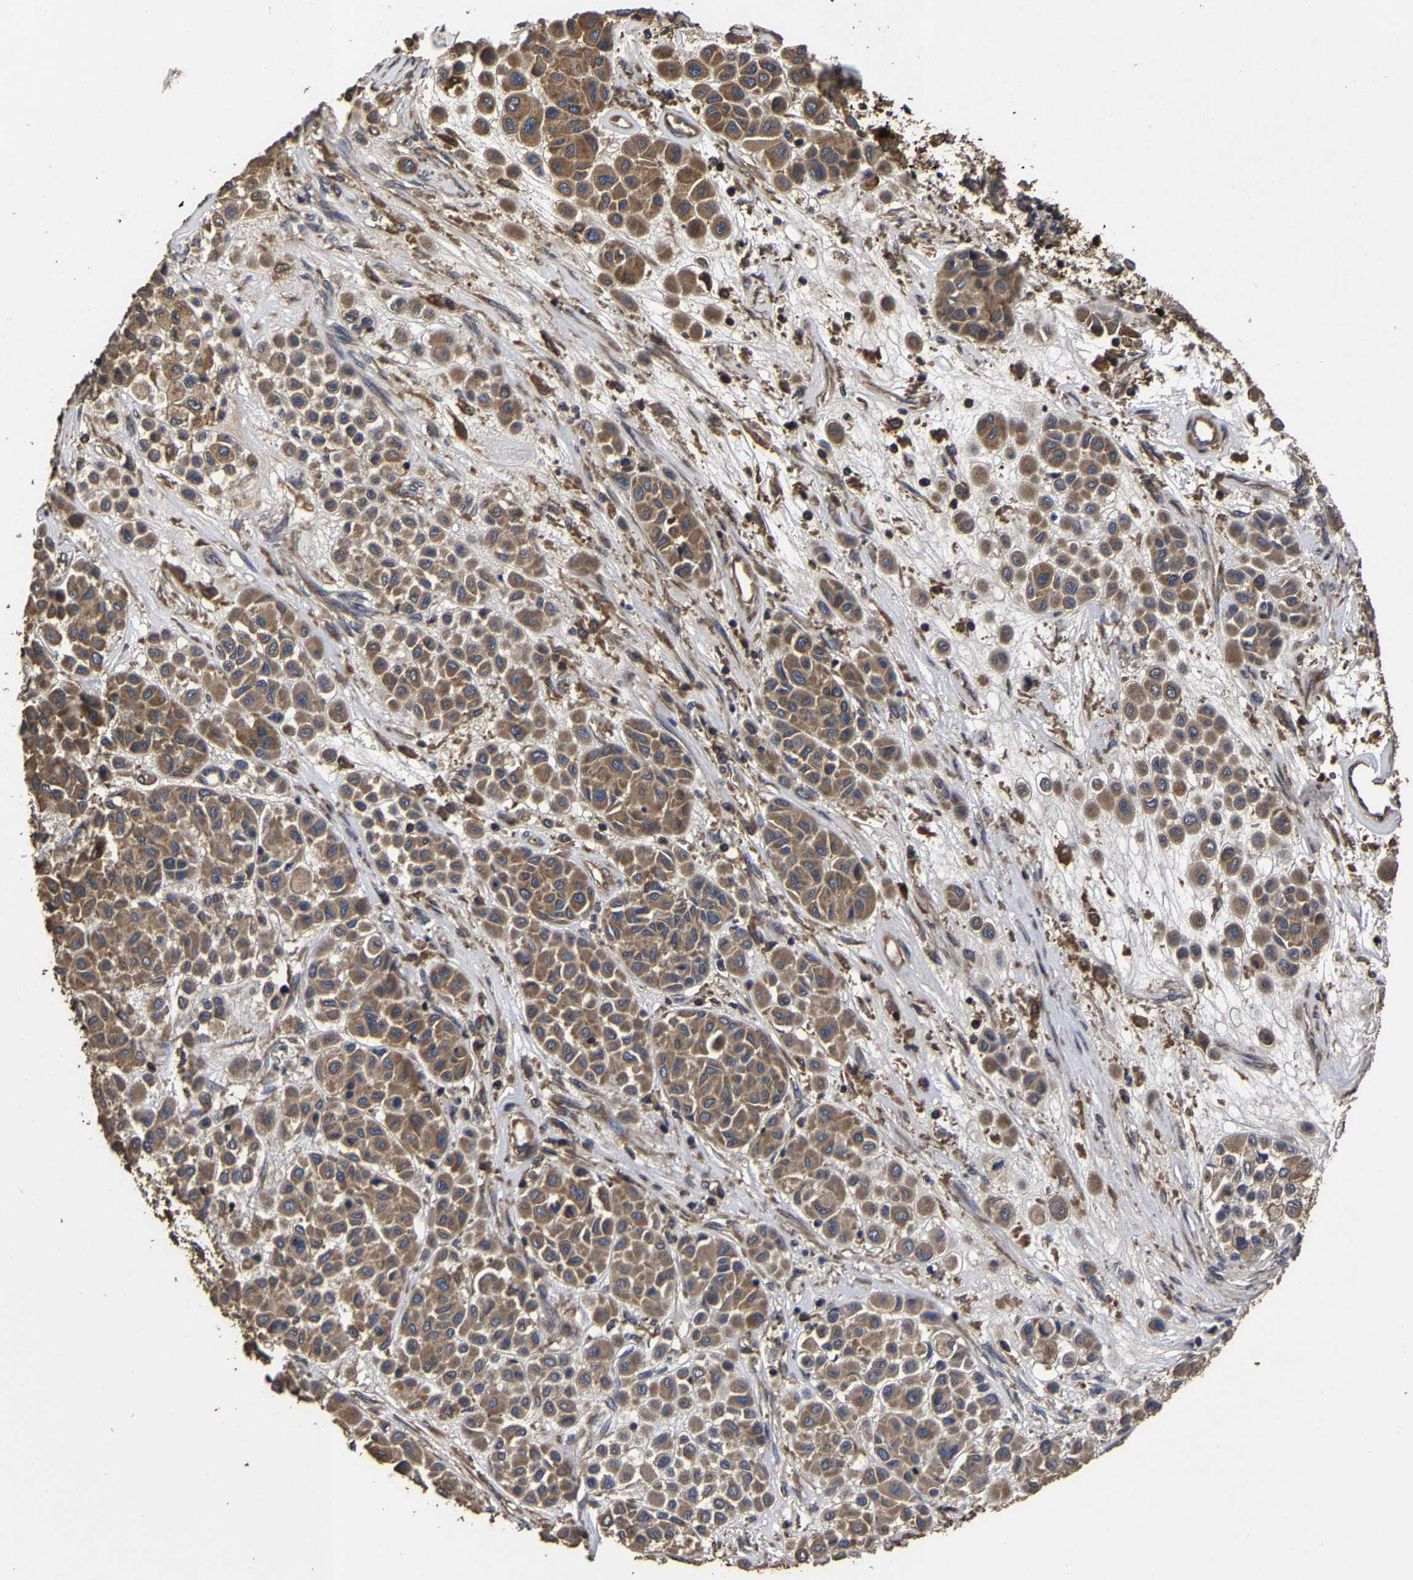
{"staining": {"intensity": "moderate", "quantity": ">75%", "location": "cytoplasmic/membranous"}, "tissue": "melanoma", "cell_type": "Tumor cells", "image_type": "cancer", "snomed": [{"axis": "morphology", "description": "Malignant melanoma, Metastatic site"}, {"axis": "topography", "description": "Soft tissue"}], "caption": "Tumor cells reveal moderate cytoplasmic/membranous expression in approximately >75% of cells in malignant melanoma (metastatic site).", "gene": "ITCH", "patient": {"sex": "male", "age": 41}}